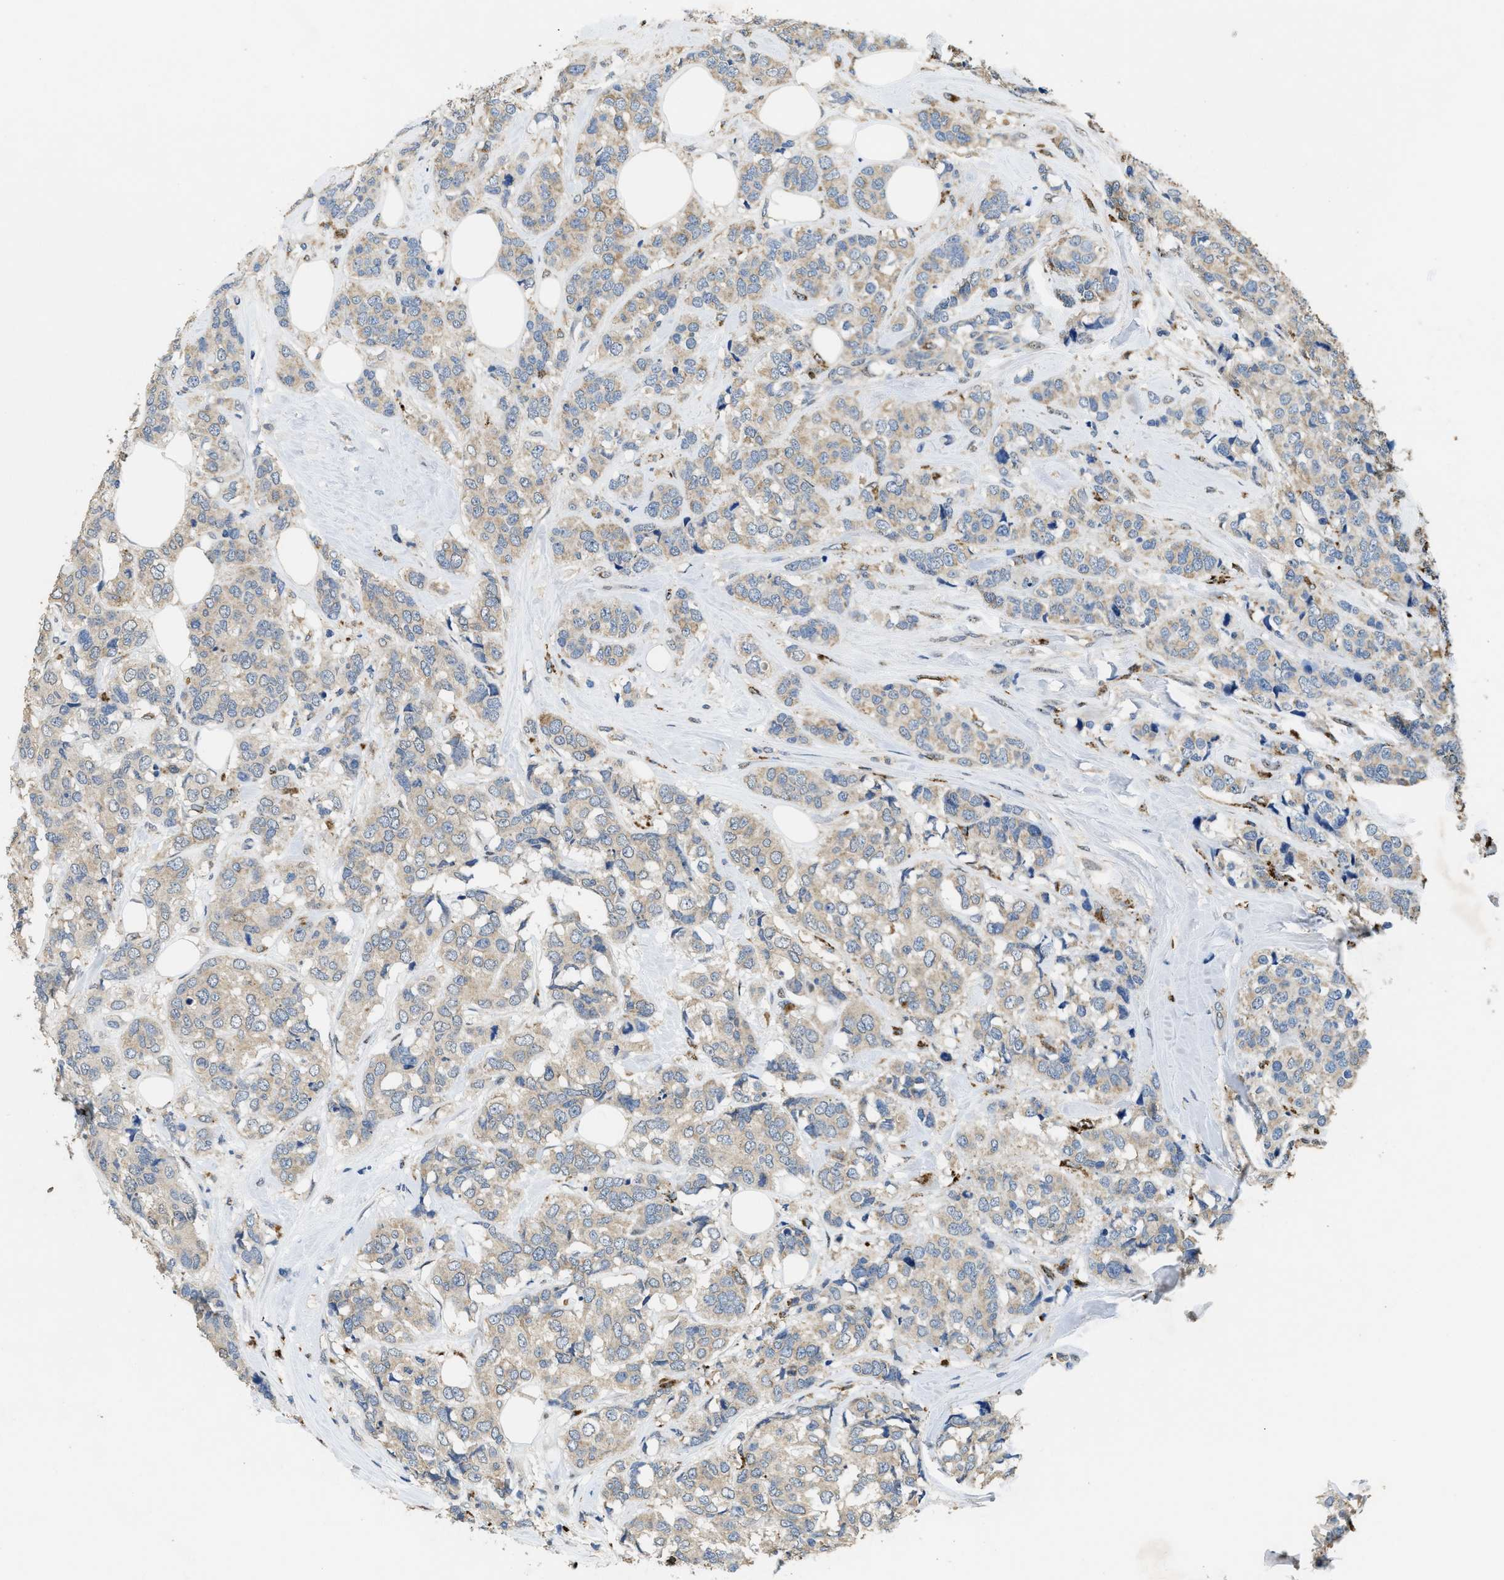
{"staining": {"intensity": "weak", "quantity": ">75%", "location": "cytoplasmic/membranous"}, "tissue": "breast cancer", "cell_type": "Tumor cells", "image_type": "cancer", "snomed": [{"axis": "morphology", "description": "Lobular carcinoma"}, {"axis": "topography", "description": "Breast"}], "caption": "A histopathology image of breast cancer (lobular carcinoma) stained for a protein shows weak cytoplasmic/membranous brown staining in tumor cells.", "gene": "BMPR2", "patient": {"sex": "female", "age": 59}}